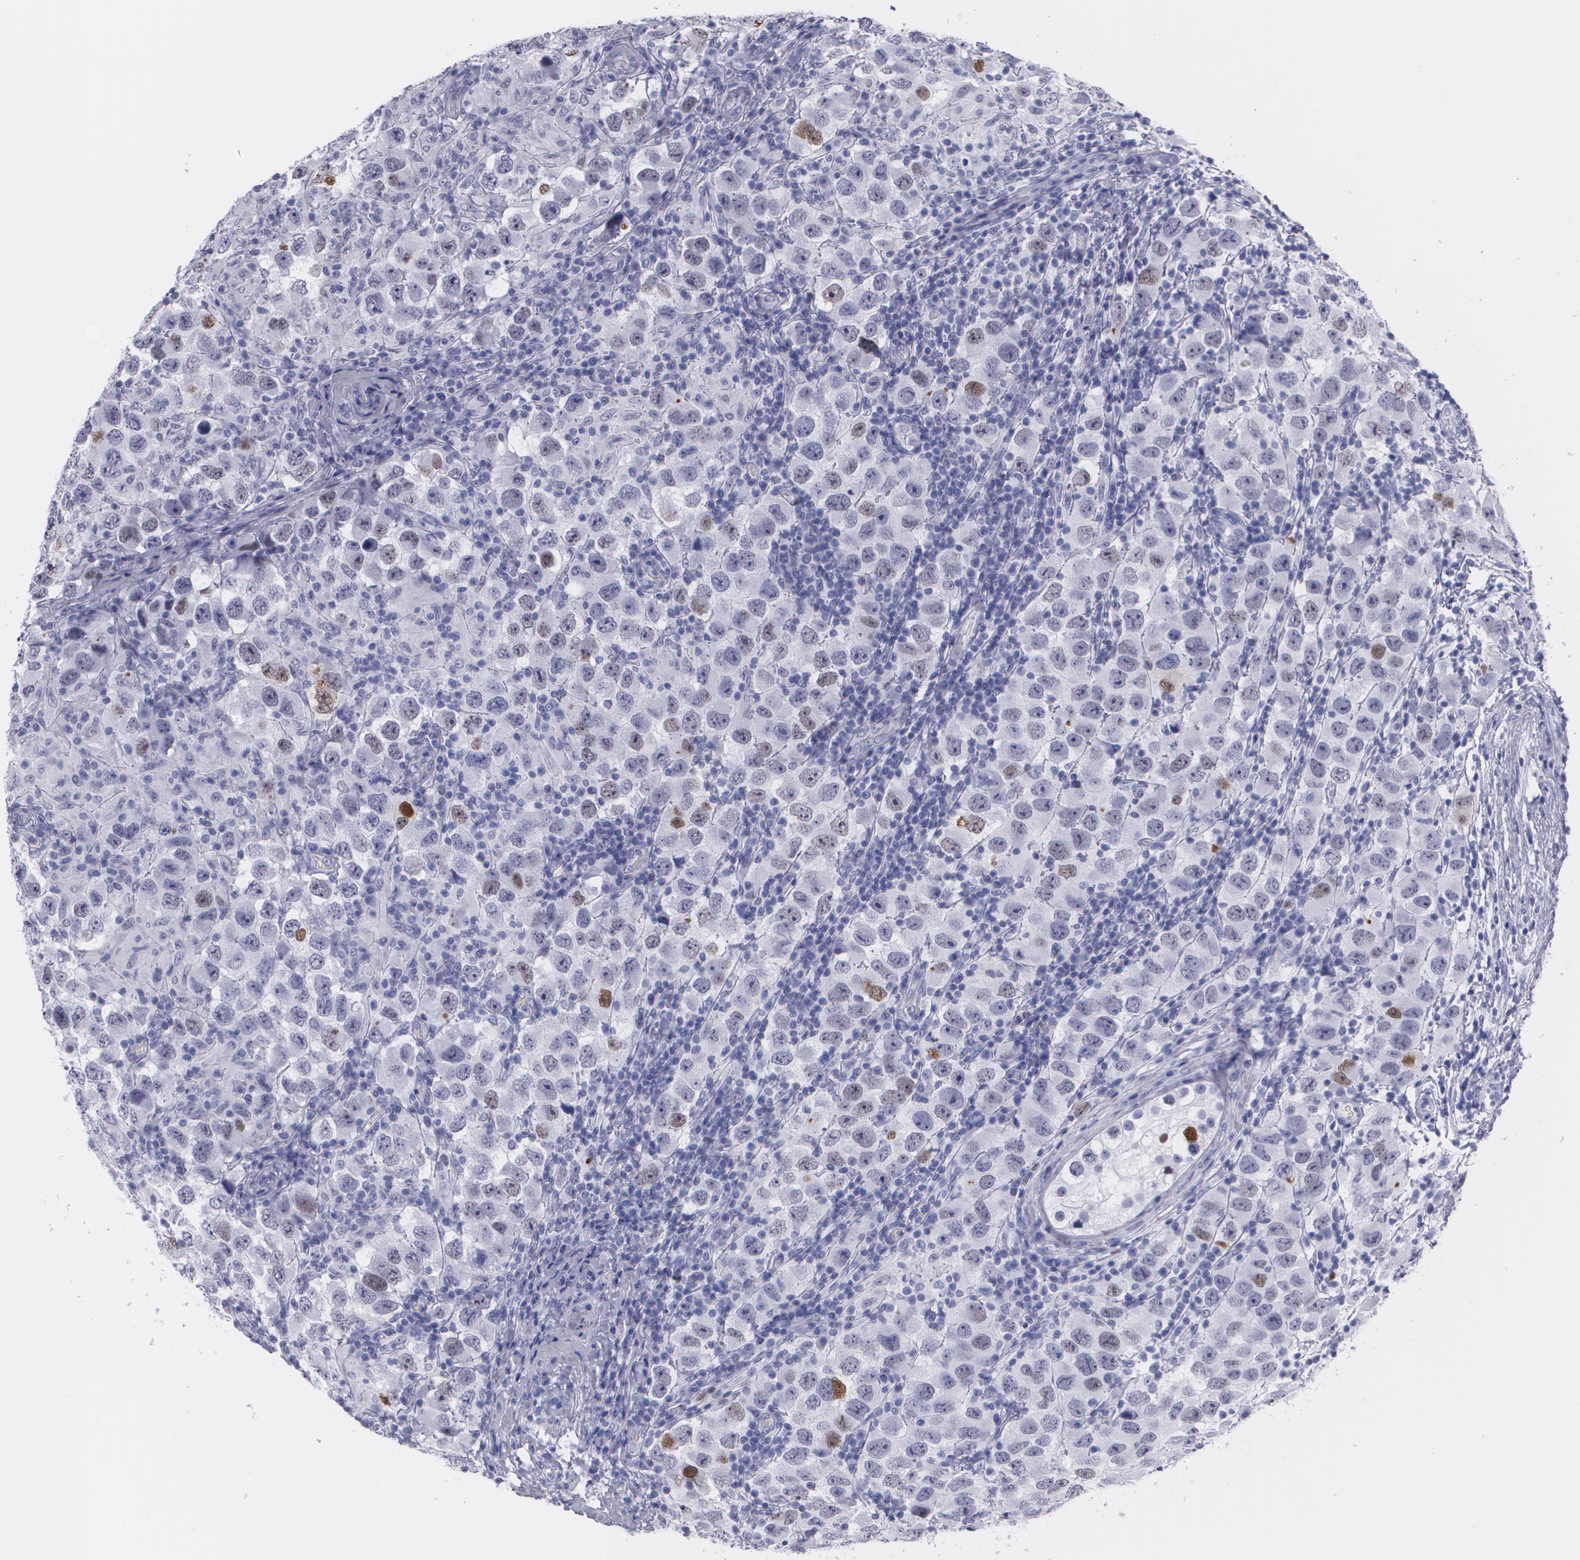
{"staining": {"intensity": "moderate", "quantity": "<25%", "location": "nuclear"}, "tissue": "testis cancer", "cell_type": "Tumor cells", "image_type": "cancer", "snomed": [{"axis": "morphology", "description": "Carcinoma, Embryonal, NOS"}, {"axis": "topography", "description": "Testis"}], "caption": "This is a histology image of IHC staining of testis cancer (embryonal carcinoma), which shows moderate positivity in the nuclear of tumor cells.", "gene": "TP53", "patient": {"sex": "male", "age": 21}}